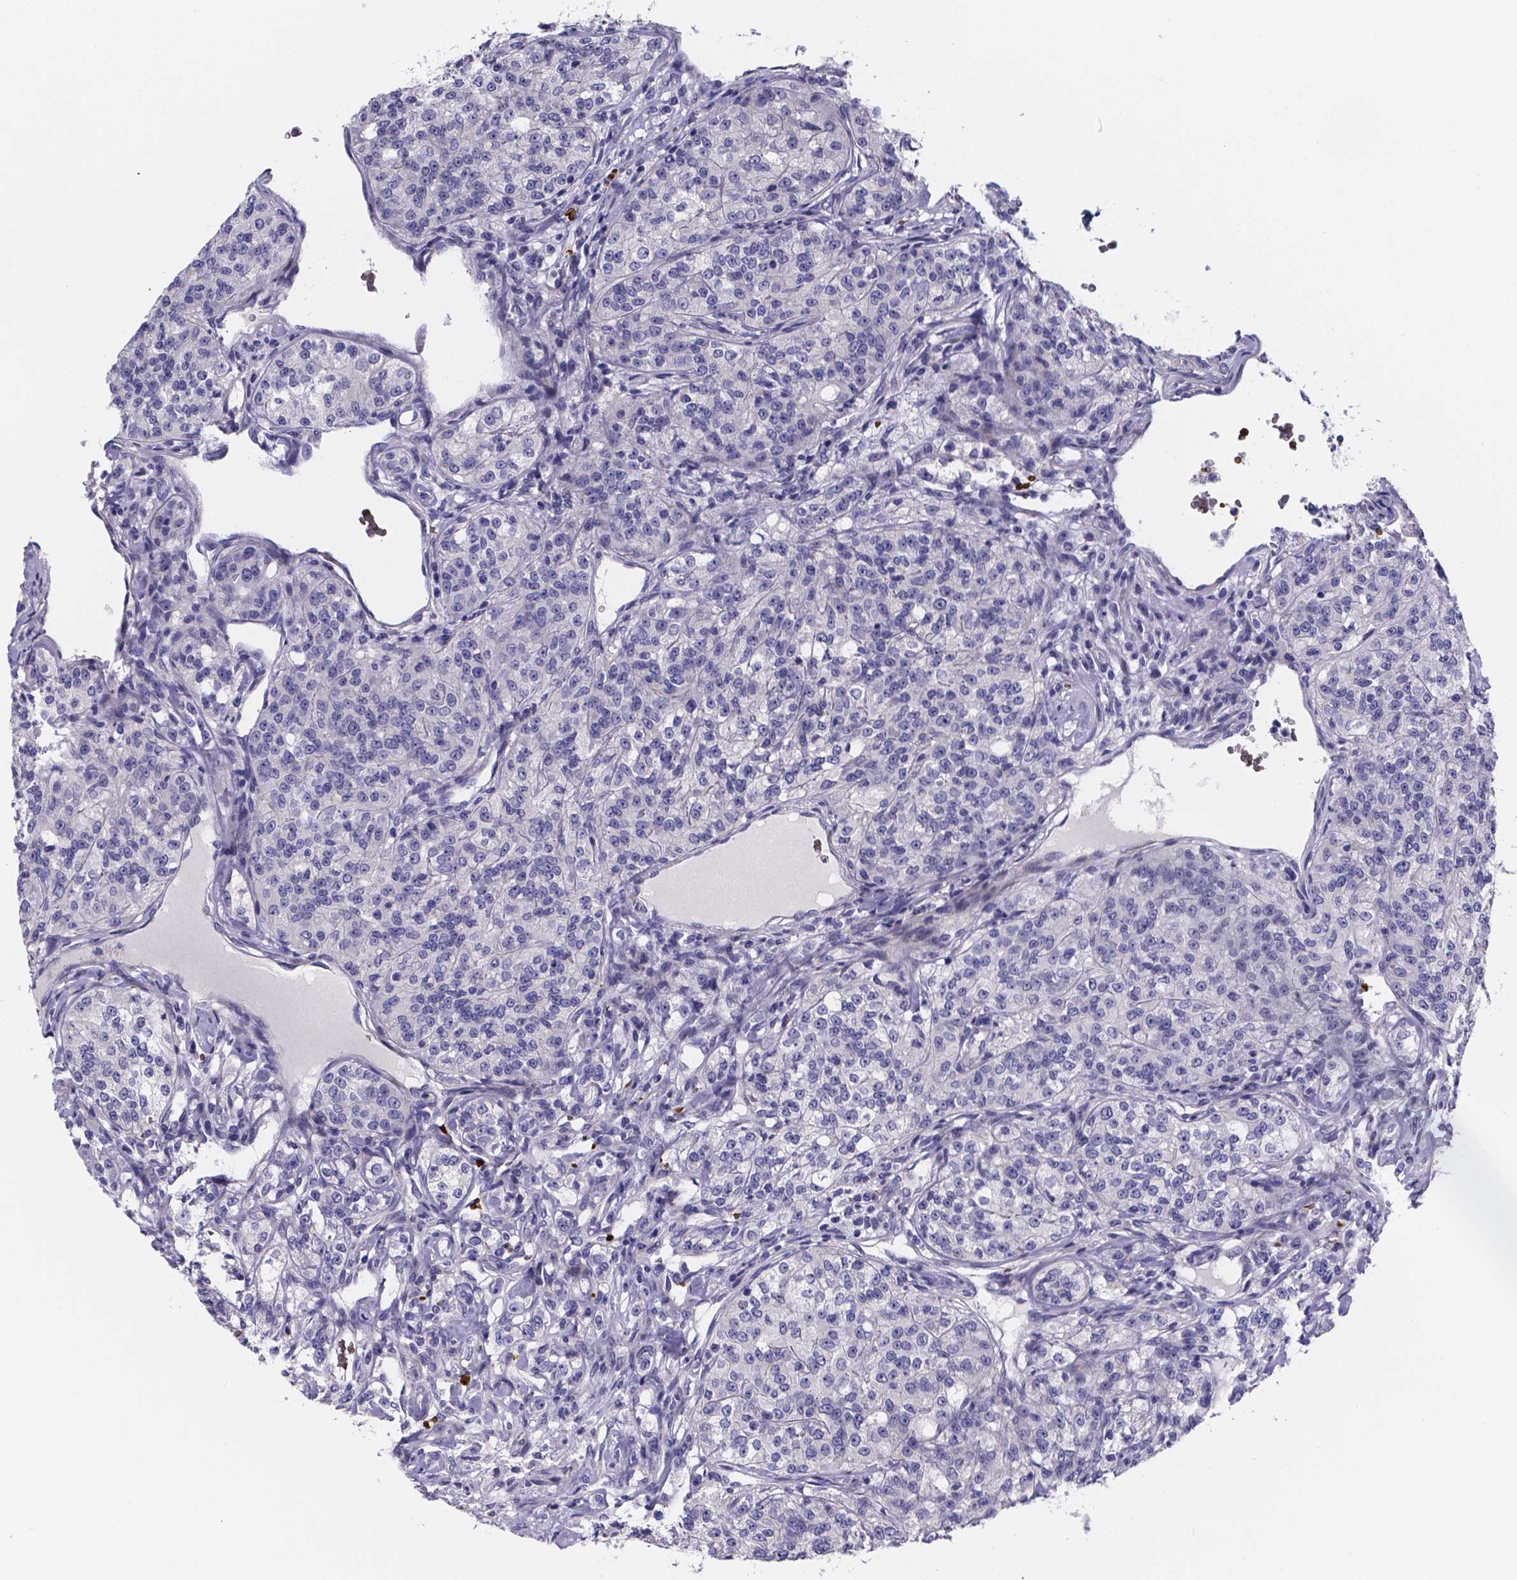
{"staining": {"intensity": "negative", "quantity": "none", "location": "none"}, "tissue": "renal cancer", "cell_type": "Tumor cells", "image_type": "cancer", "snomed": [{"axis": "morphology", "description": "Adenocarcinoma, NOS"}, {"axis": "topography", "description": "Kidney"}], "caption": "This is an IHC histopathology image of renal adenocarcinoma. There is no staining in tumor cells.", "gene": "GABRA3", "patient": {"sex": "female", "age": 63}}